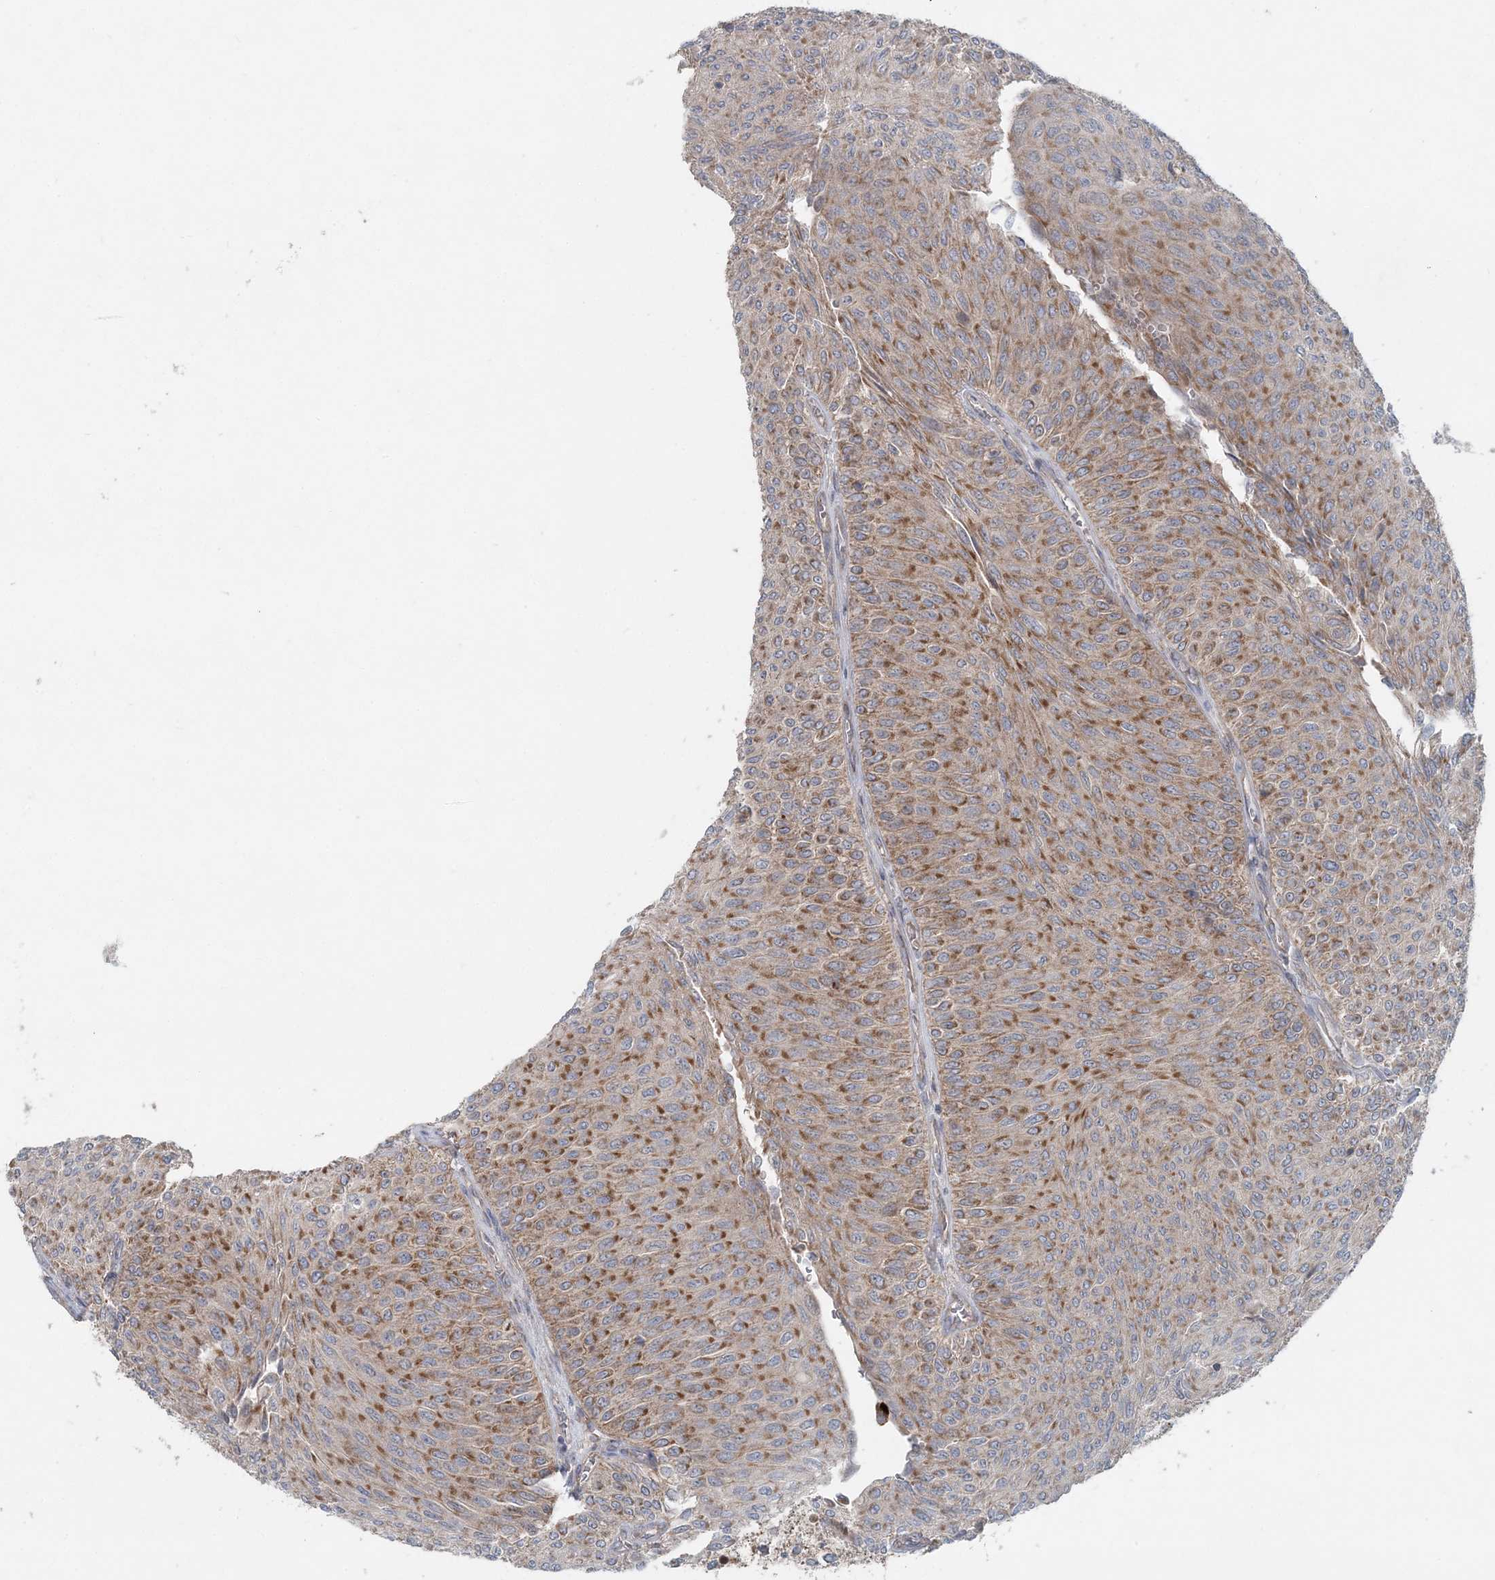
{"staining": {"intensity": "moderate", "quantity": ">75%", "location": "cytoplasmic/membranous"}, "tissue": "urothelial cancer", "cell_type": "Tumor cells", "image_type": "cancer", "snomed": [{"axis": "morphology", "description": "Urothelial carcinoma, Low grade"}, {"axis": "topography", "description": "Urinary bladder"}], "caption": "A medium amount of moderate cytoplasmic/membranous expression is appreciated in approximately >75% of tumor cells in low-grade urothelial carcinoma tissue.", "gene": "LRPPRC", "patient": {"sex": "male", "age": 78}}